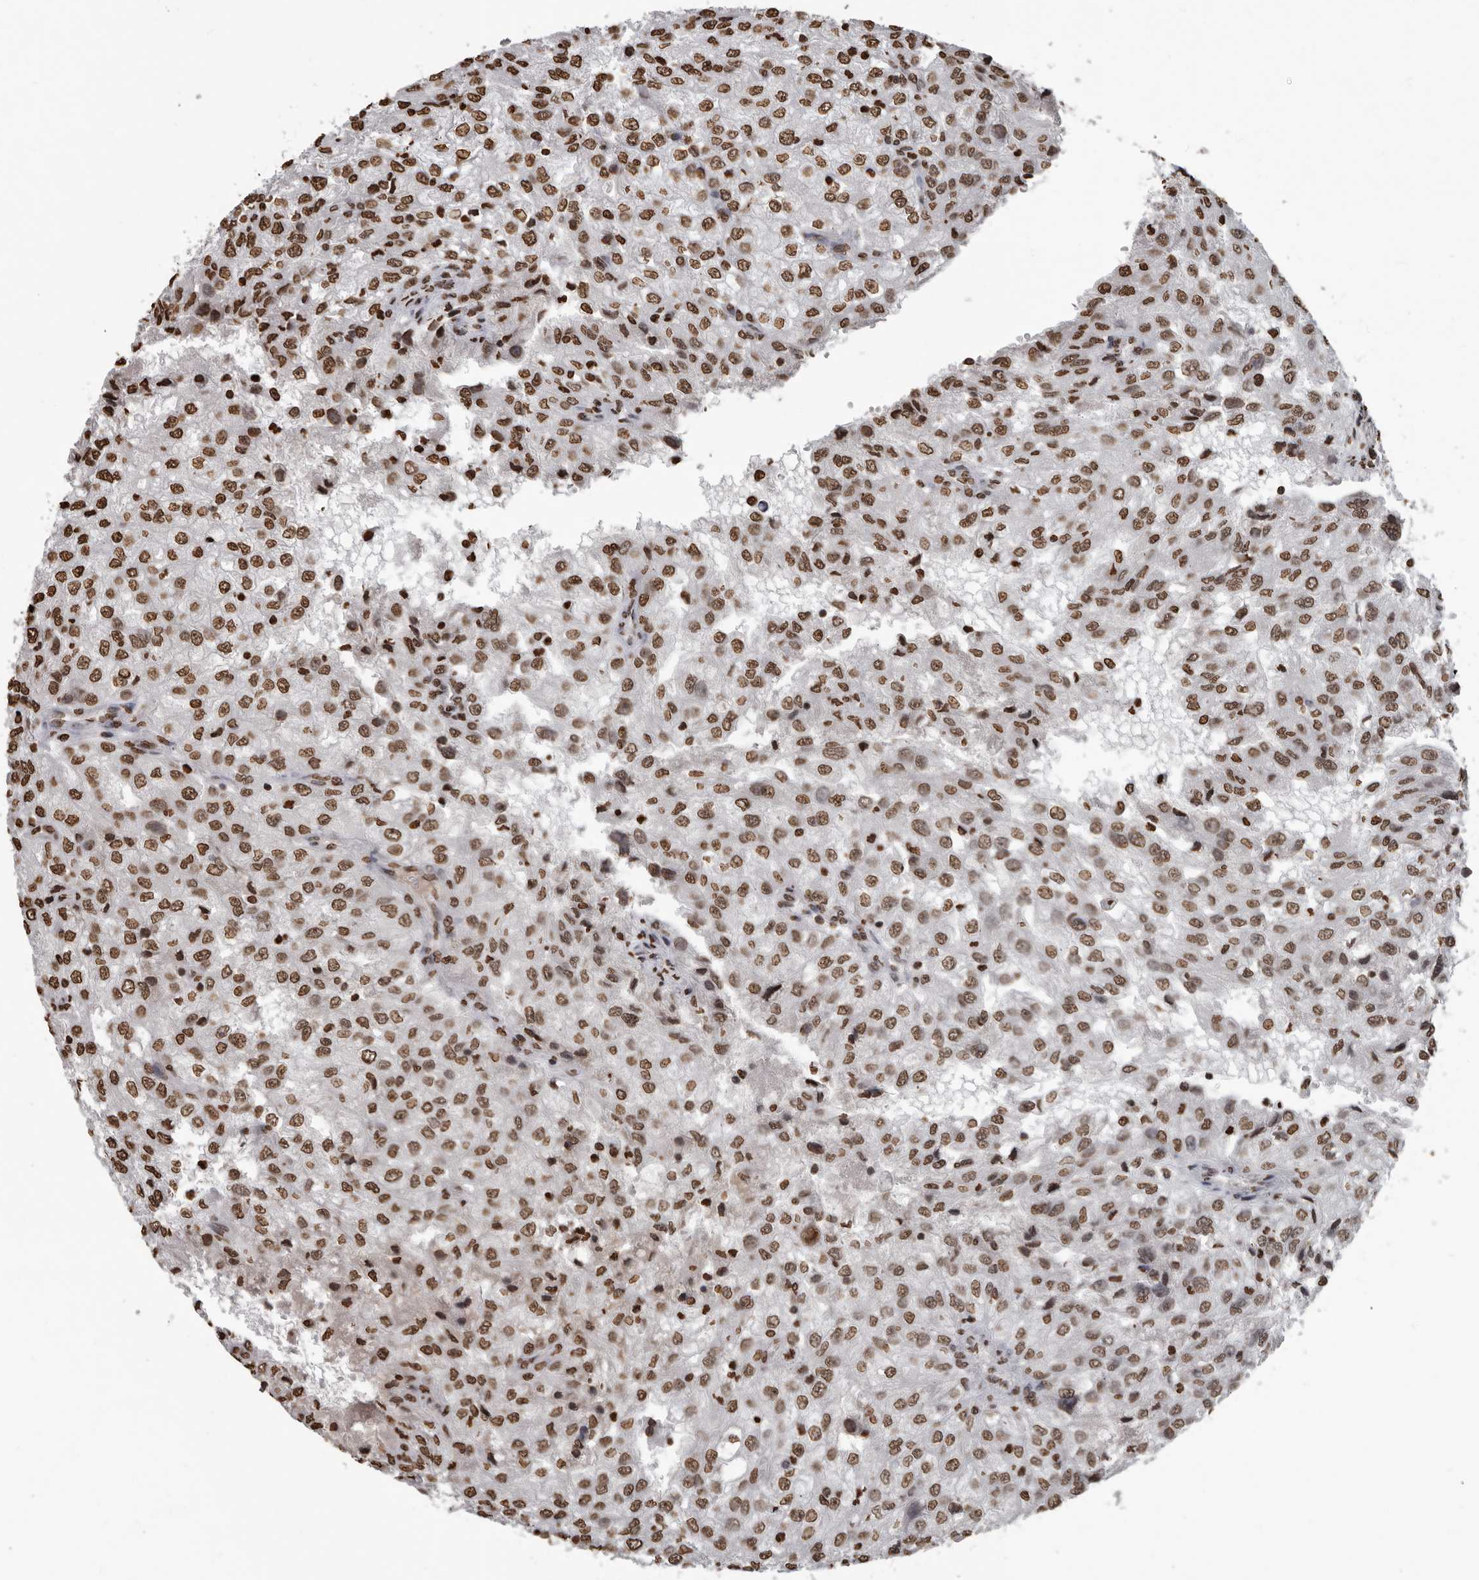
{"staining": {"intensity": "strong", "quantity": ">75%", "location": "nuclear"}, "tissue": "renal cancer", "cell_type": "Tumor cells", "image_type": "cancer", "snomed": [{"axis": "morphology", "description": "Adenocarcinoma, NOS"}, {"axis": "topography", "description": "Kidney"}], "caption": "Tumor cells exhibit high levels of strong nuclear staining in approximately >75% of cells in human adenocarcinoma (renal).", "gene": "AHR", "patient": {"sex": "female", "age": 54}}